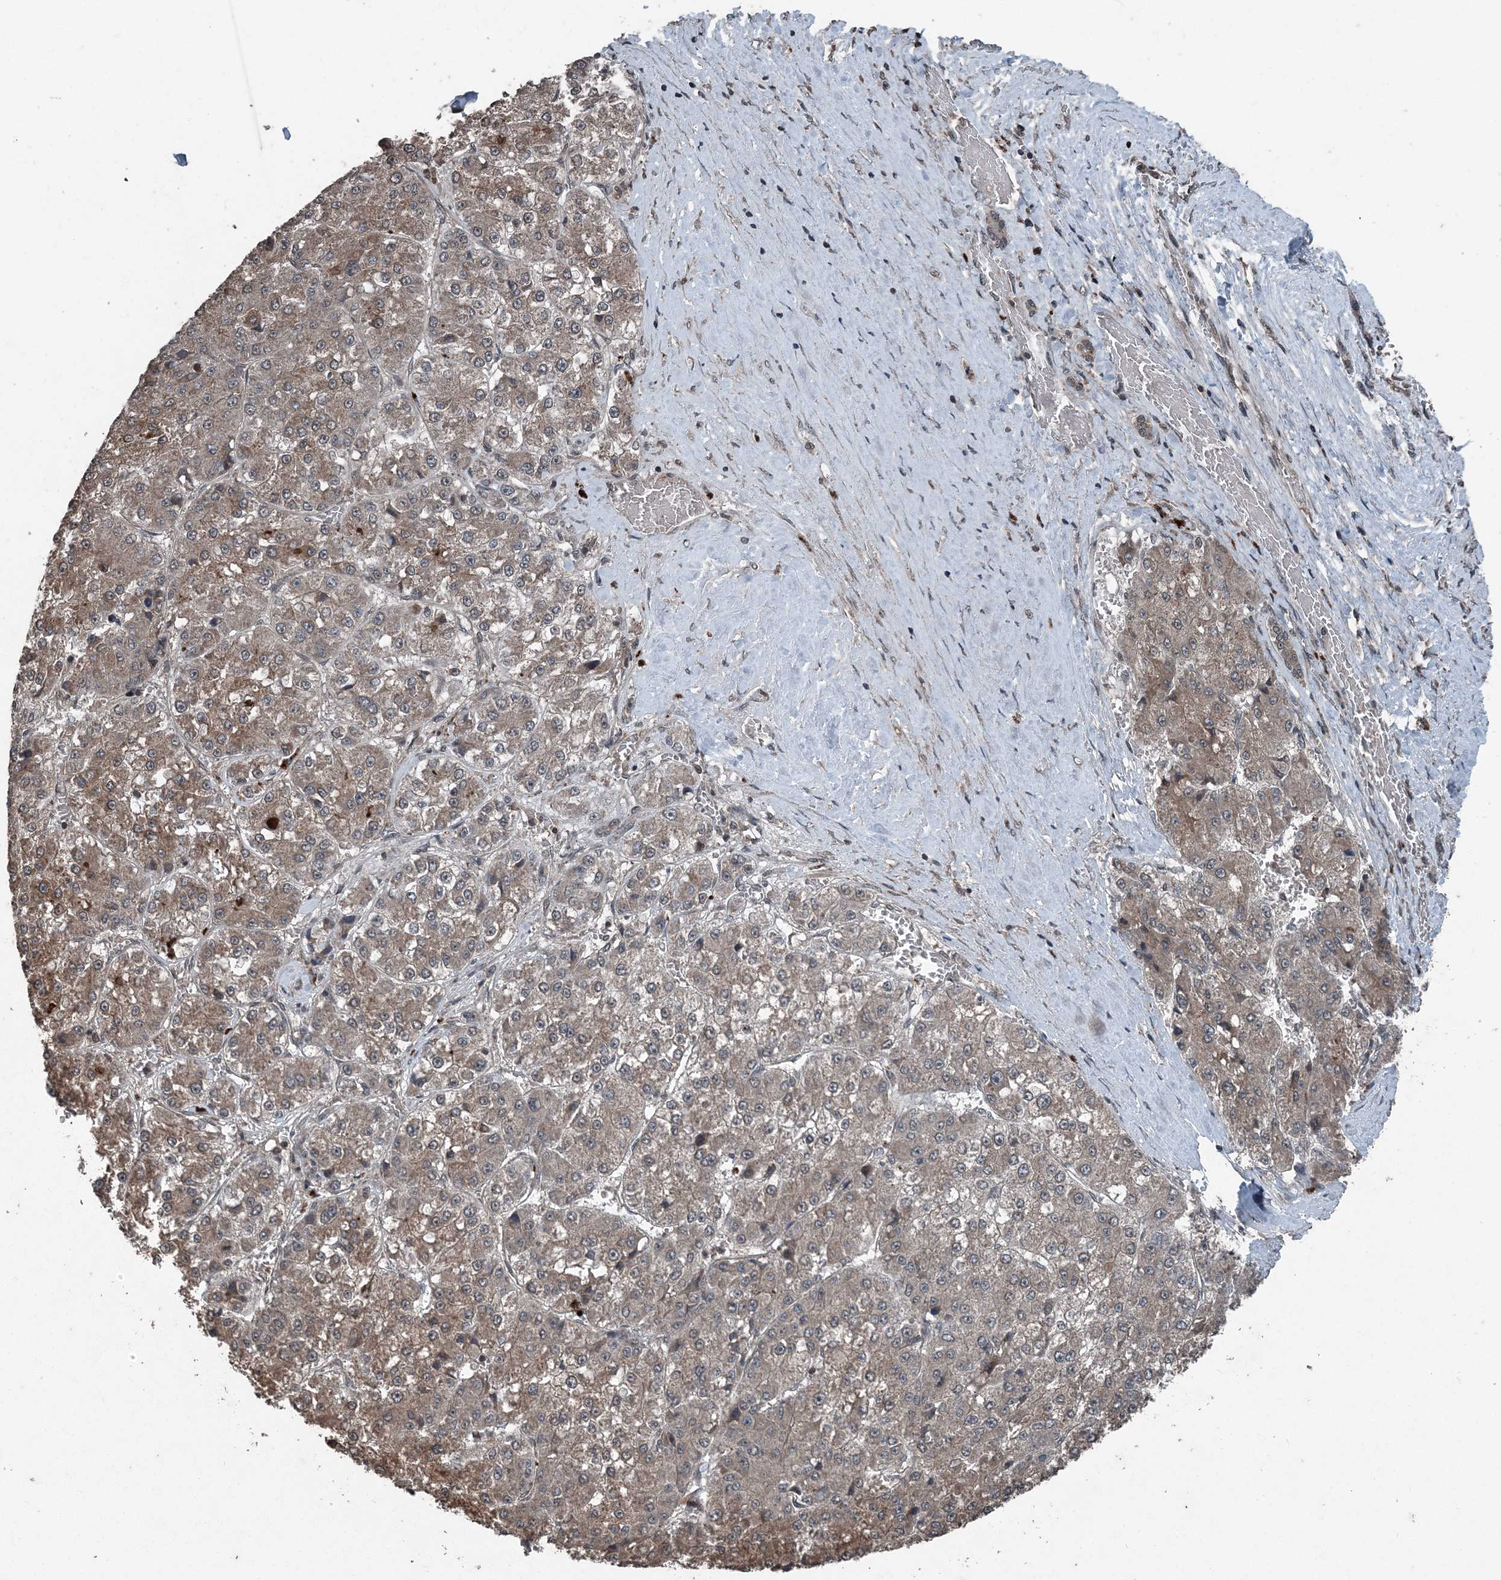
{"staining": {"intensity": "weak", "quantity": "25%-75%", "location": "cytoplasmic/membranous"}, "tissue": "liver cancer", "cell_type": "Tumor cells", "image_type": "cancer", "snomed": [{"axis": "morphology", "description": "Carcinoma, Hepatocellular, NOS"}, {"axis": "topography", "description": "Liver"}], "caption": "Liver cancer (hepatocellular carcinoma) stained for a protein shows weak cytoplasmic/membranous positivity in tumor cells.", "gene": "CFL1", "patient": {"sex": "female", "age": 73}}